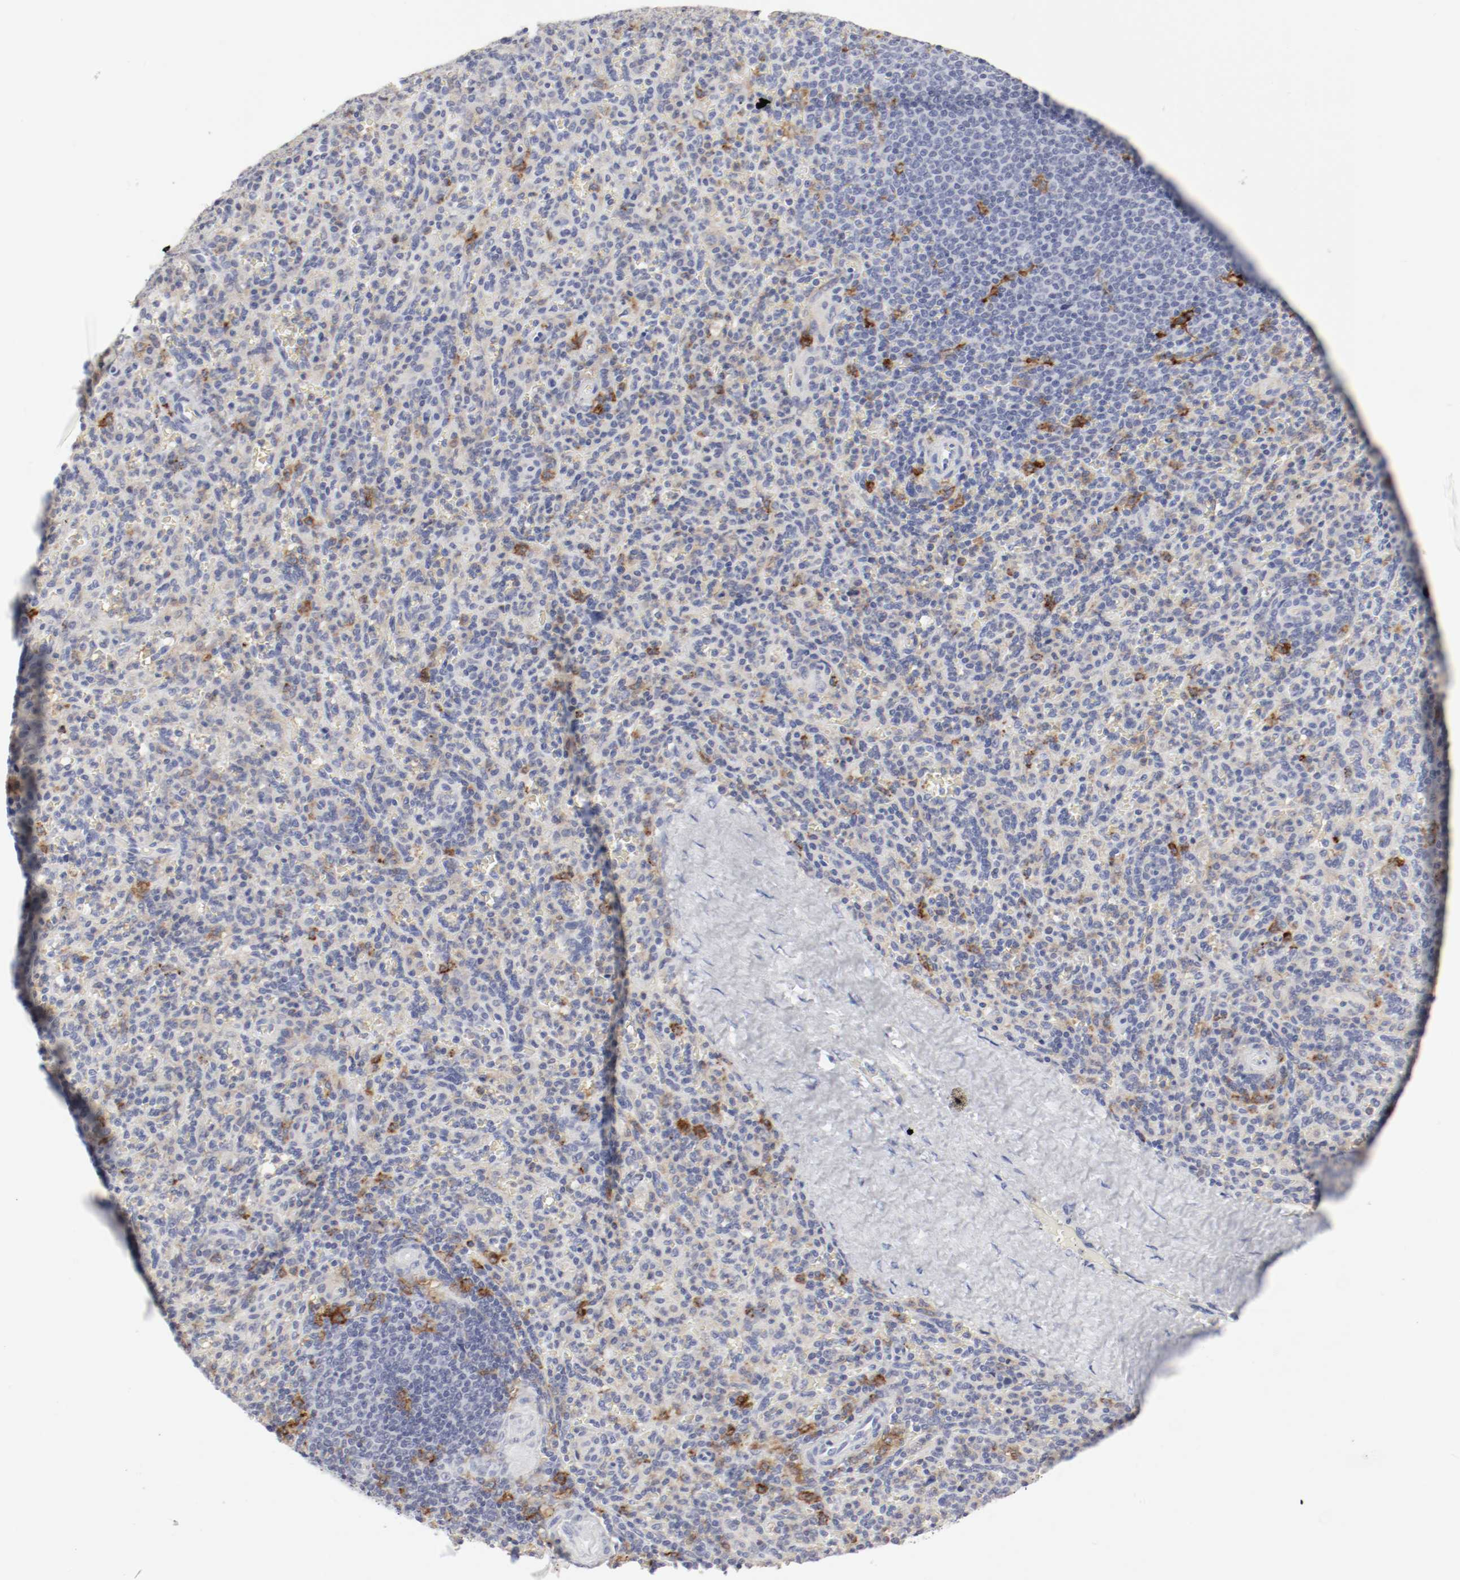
{"staining": {"intensity": "moderate", "quantity": "25%-75%", "location": "cytoplasmic/membranous"}, "tissue": "spleen", "cell_type": "Cells in red pulp", "image_type": "normal", "snomed": [{"axis": "morphology", "description": "Normal tissue, NOS"}, {"axis": "topography", "description": "Spleen"}], "caption": "Spleen stained with IHC displays moderate cytoplasmic/membranous positivity in about 25%-75% of cells in red pulp.", "gene": "ITGAX", "patient": {"sex": "male", "age": 36}}